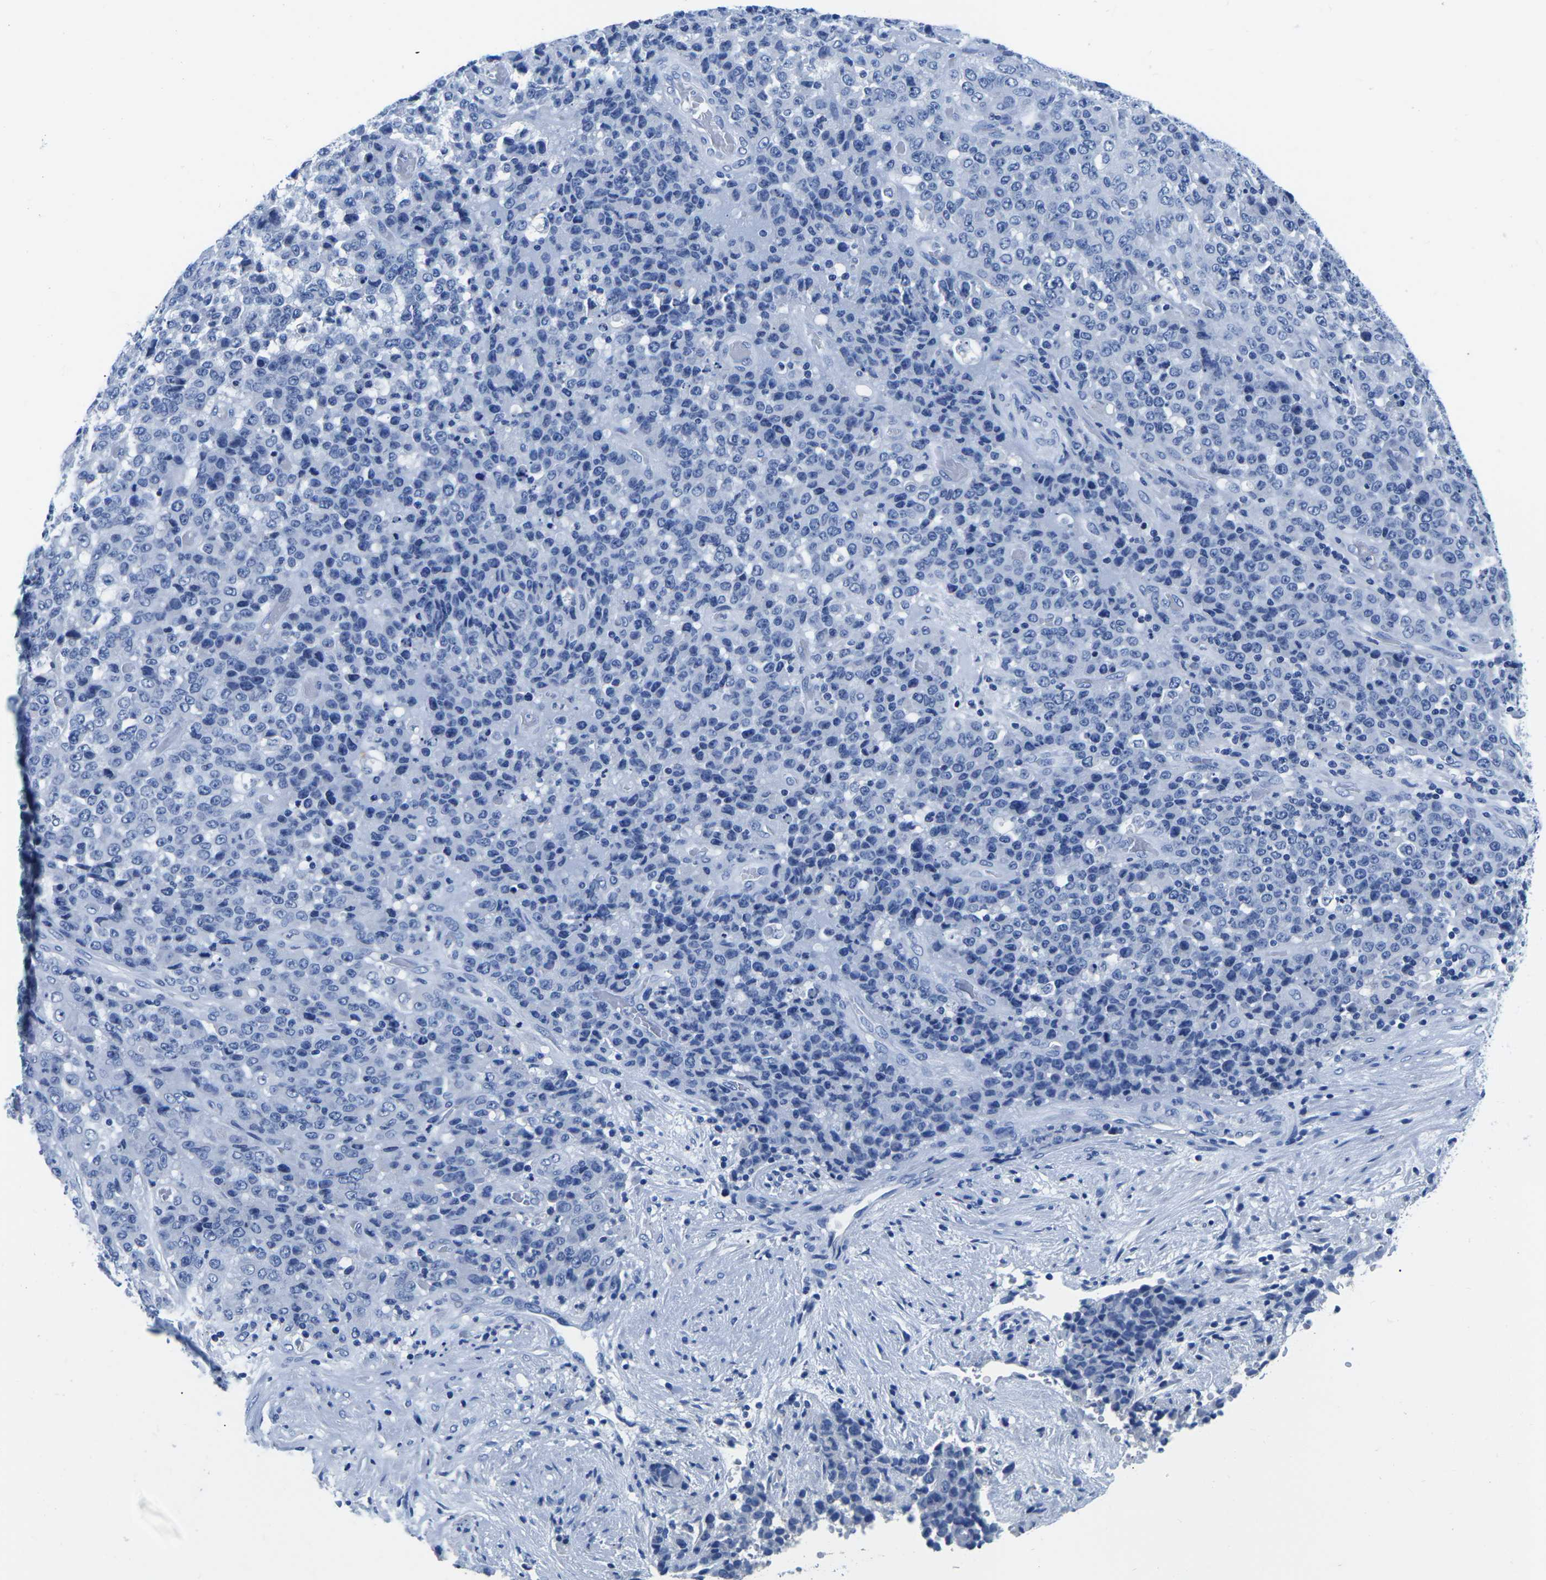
{"staining": {"intensity": "negative", "quantity": "none", "location": "none"}, "tissue": "stomach cancer", "cell_type": "Tumor cells", "image_type": "cancer", "snomed": [{"axis": "morphology", "description": "Adenocarcinoma, NOS"}, {"axis": "topography", "description": "Stomach"}], "caption": "This is a photomicrograph of immunohistochemistry staining of adenocarcinoma (stomach), which shows no expression in tumor cells. The staining was performed using DAB to visualize the protein expression in brown, while the nuclei were stained in blue with hematoxylin (Magnification: 20x).", "gene": "CYP1A2", "patient": {"sex": "female", "age": 73}}